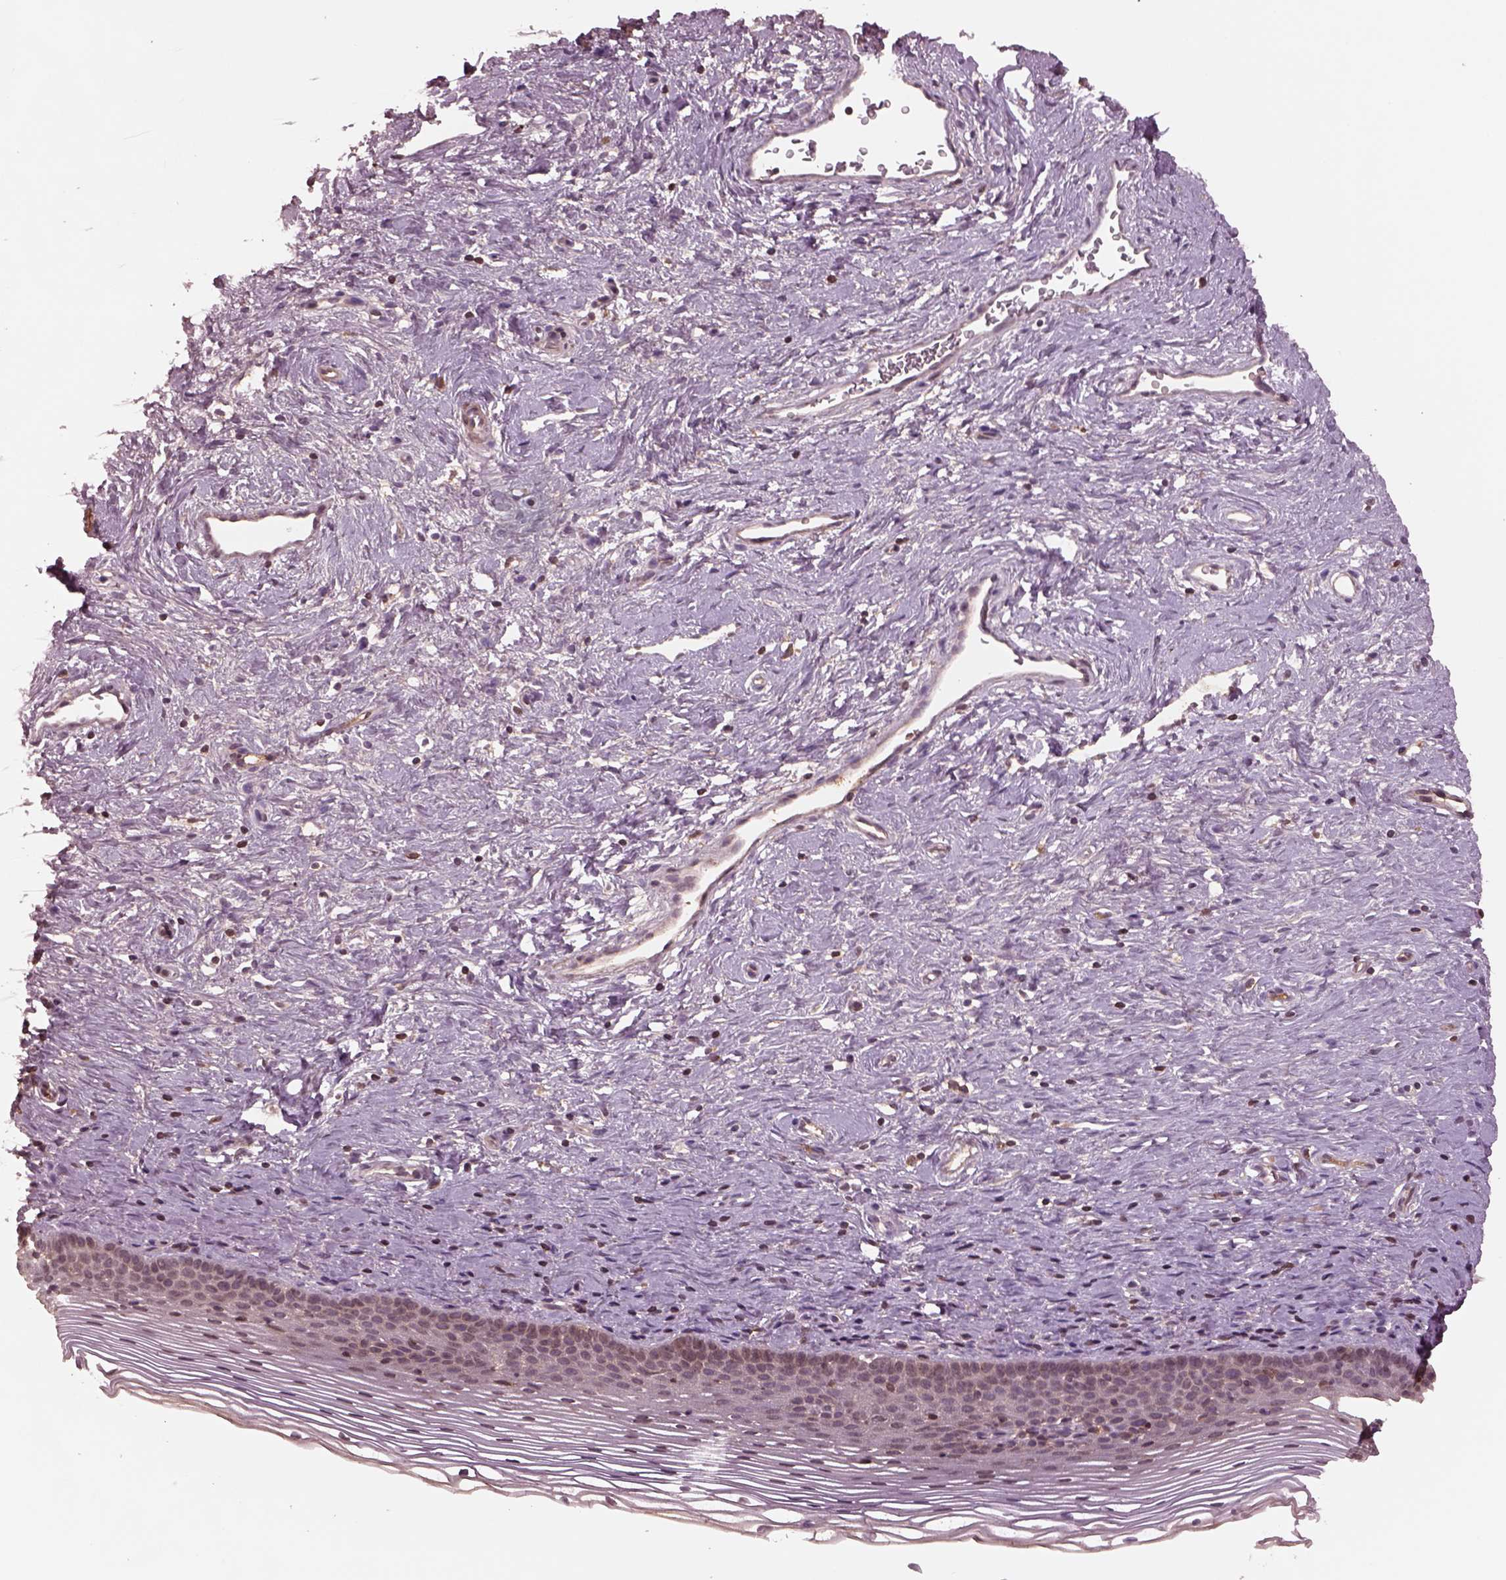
{"staining": {"intensity": "negative", "quantity": "none", "location": "none"}, "tissue": "cervix", "cell_type": "Glandular cells", "image_type": "normal", "snomed": [{"axis": "morphology", "description": "Normal tissue, NOS"}, {"axis": "topography", "description": "Cervix"}], "caption": "Immunohistochemistry (IHC) of unremarkable human cervix exhibits no positivity in glandular cells. The staining is performed using DAB (3,3'-diaminobenzidine) brown chromogen with nuclei counter-stained in using hematoxylin.", "gene": "PTX4", "patient": {"sex": "female", "age": 39}}